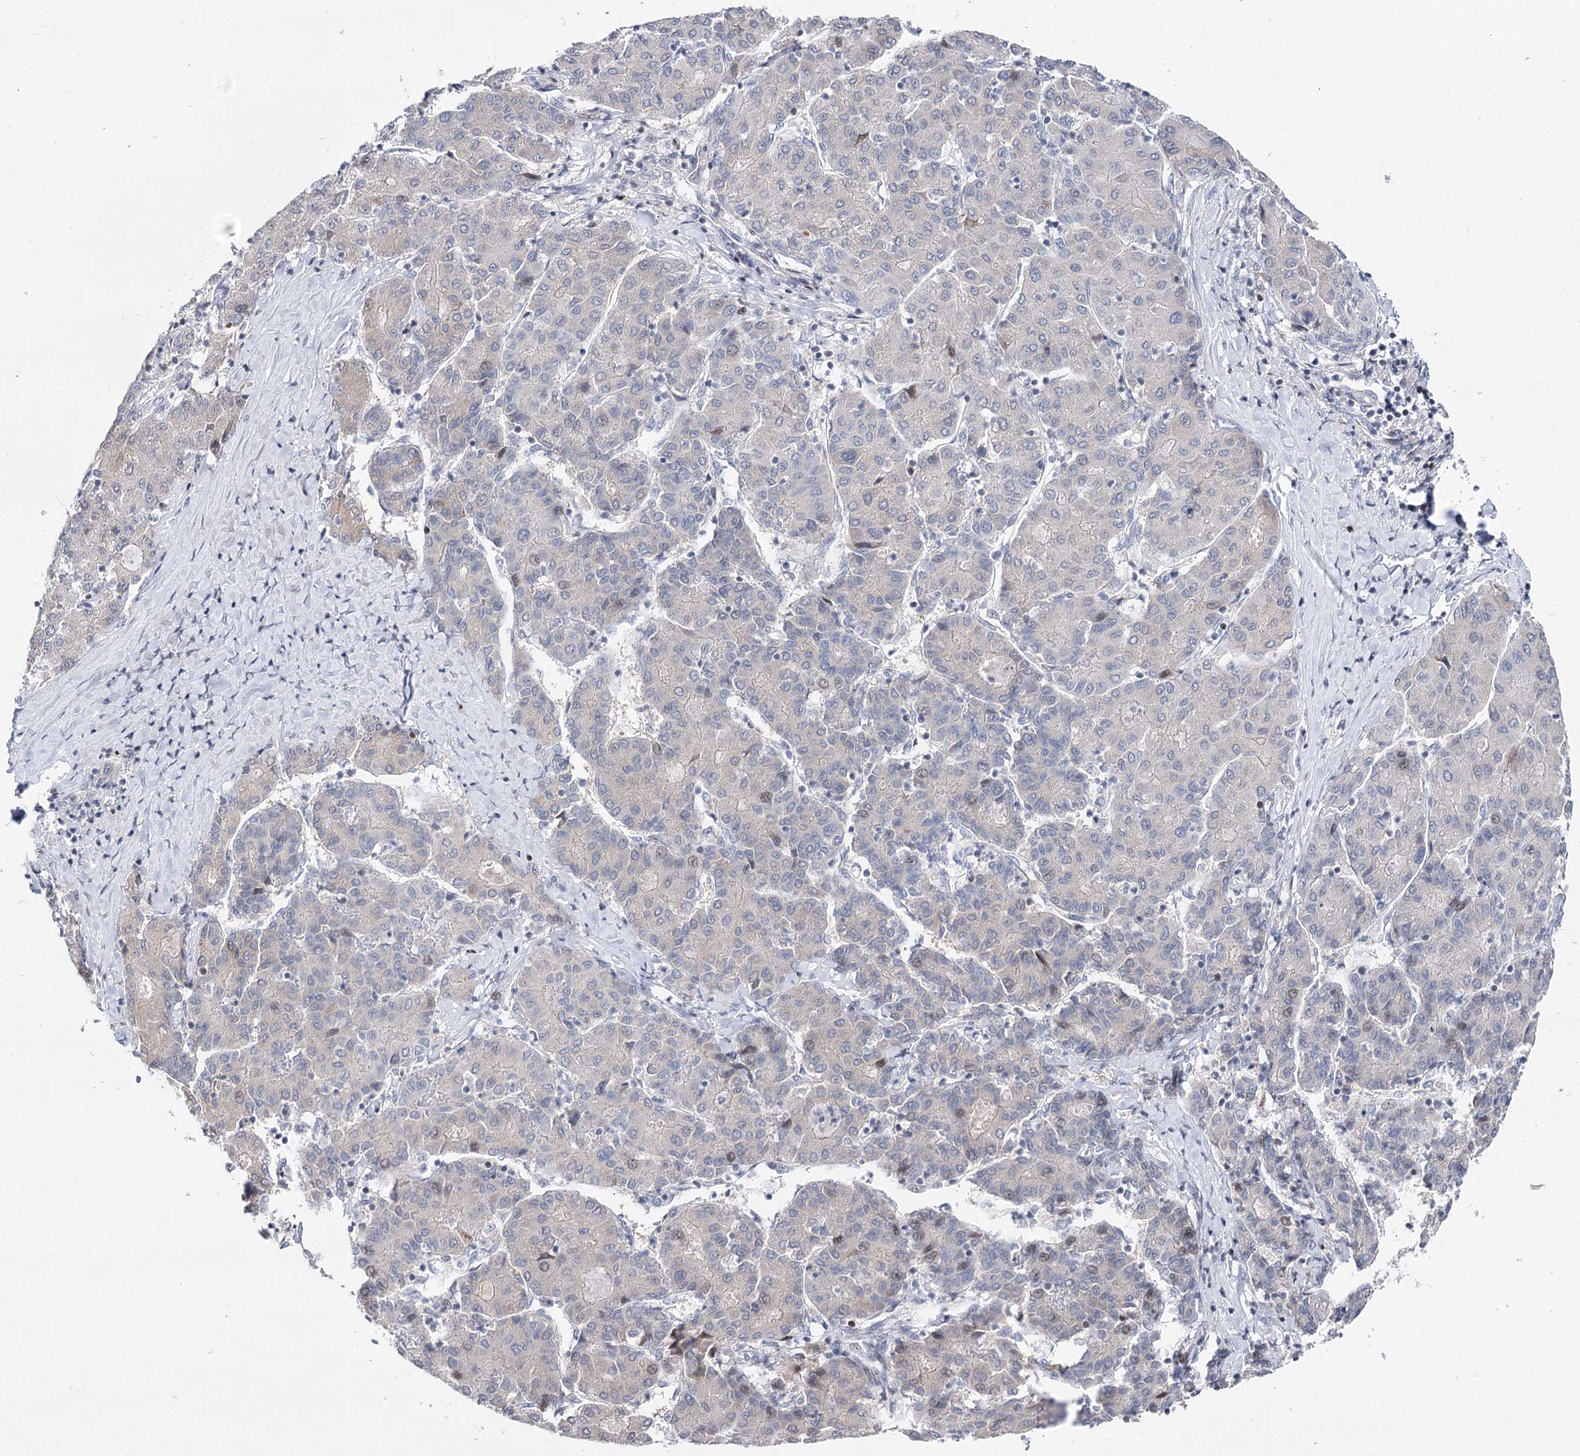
{"staining": {"intensity": "negative", "quantity": "none", "location": "none"}, "tissue": "liver cancer", "cell_type": "Tumor cells", "image_type": "cancer", "snomed": [{"axis": "morphology", "description": "Carcinoma, Hepatocellular, NOS"}, {"axis": "topography", "description": "Liver"}], "caption": "The micrograph shows no staining of tumor cells in hepatocellular carcinoma (liver).", "gene": "PTGR1", "patient": {"sex": "male", "age": 65}}